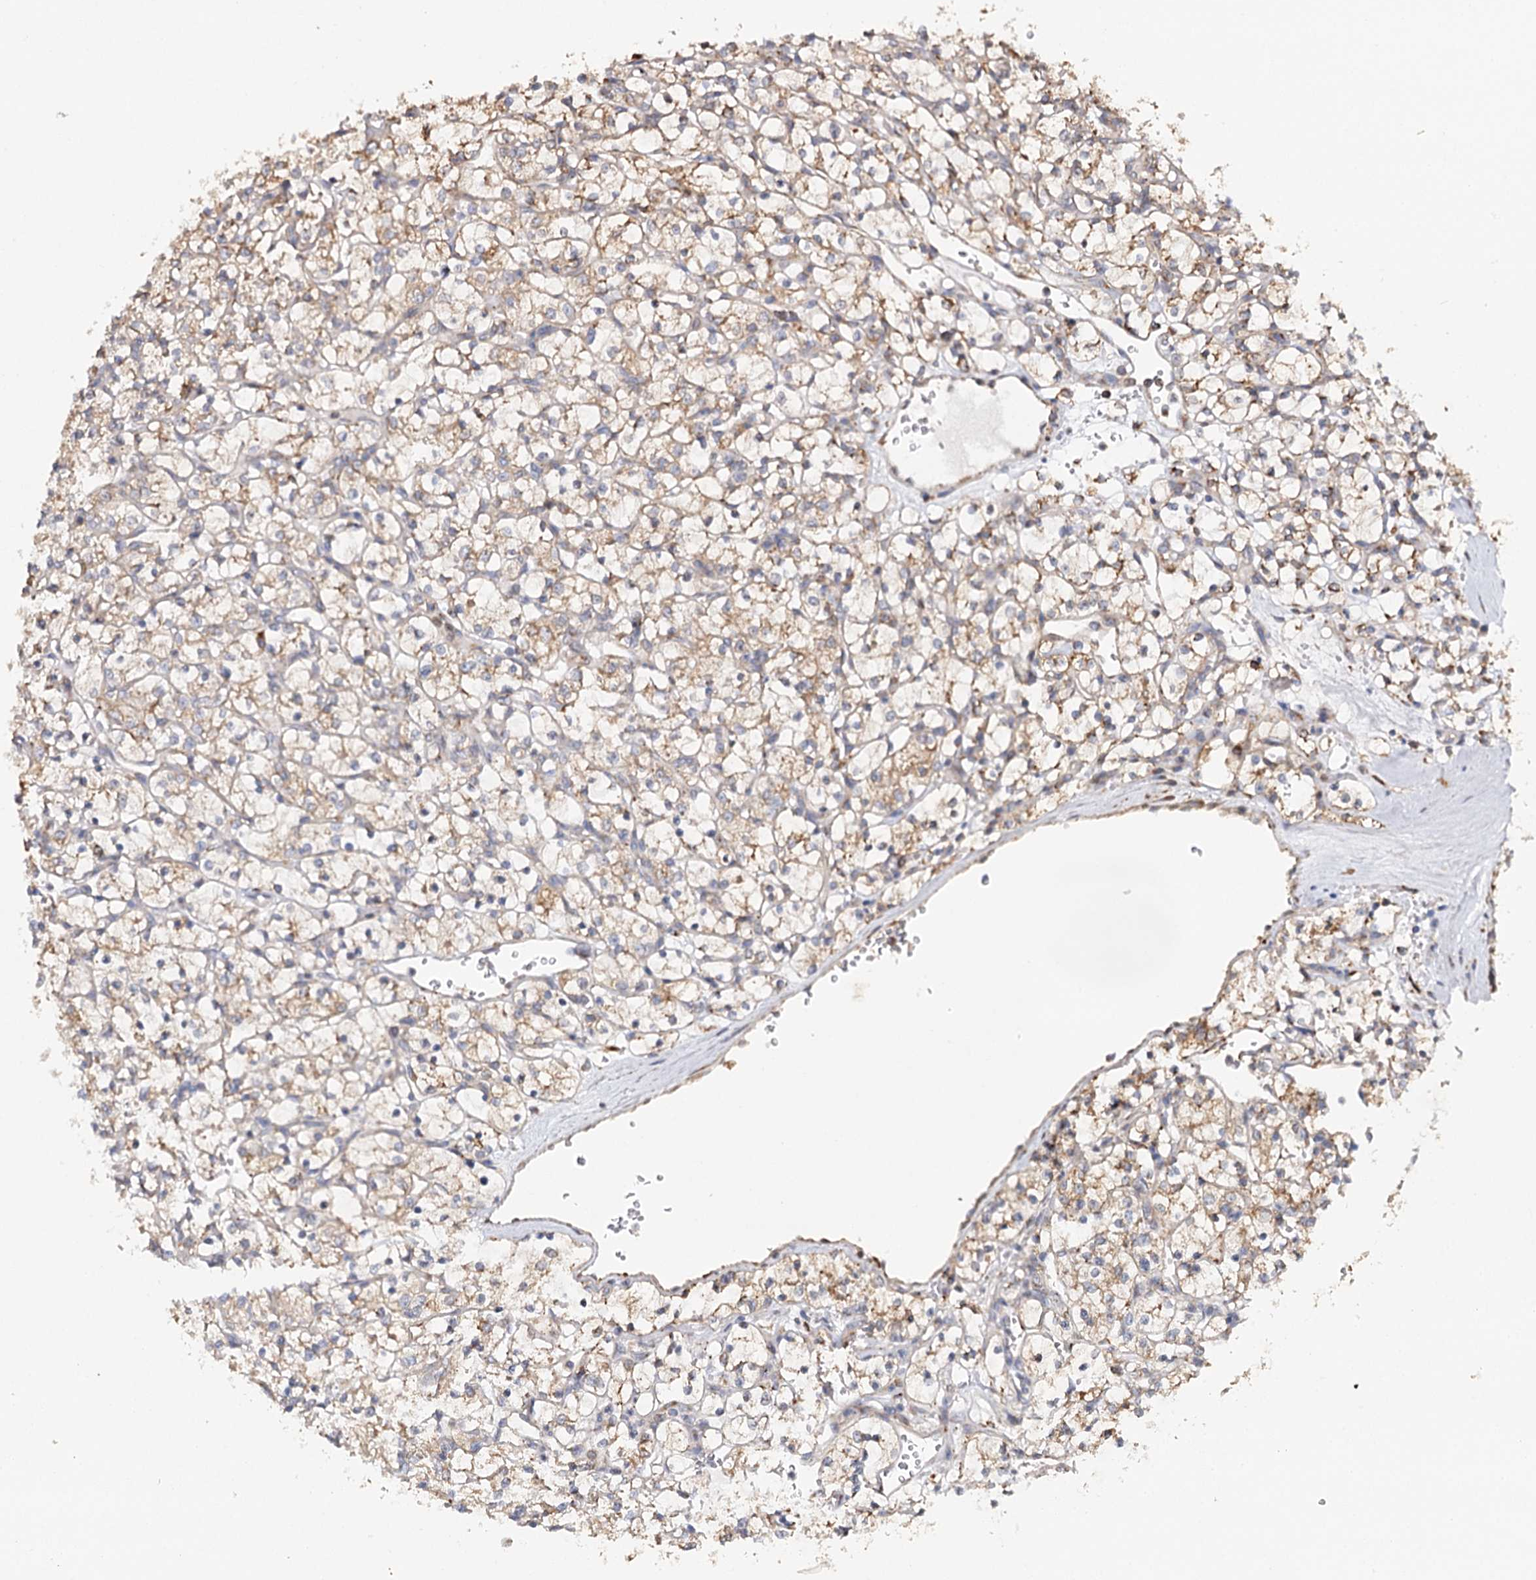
{"staining": {"intensity": "moderate", "quantity": "<25%", "location": "cytoplasmic/membranous"}, "tissue": "renal cancer", "cell_type": "Tumor cells", "image_type": "cancer", "snomed": [{"axis": "morphology", "description": "Adenocarcinoma, NOS"}, {"axis": "topography", "description": "Kidney"}], "caption": "An image of human renal adenocarcinoma stained for a protein reveals moderate cytoplasmic/membranous brown staining in tumor cells. (DAB (3,3'-diaminobenzidine) = brown stain, brightfield microscopy at high magnification).", "gene": "VEGFA", "patient": {"sex": "female", "age": 69}}